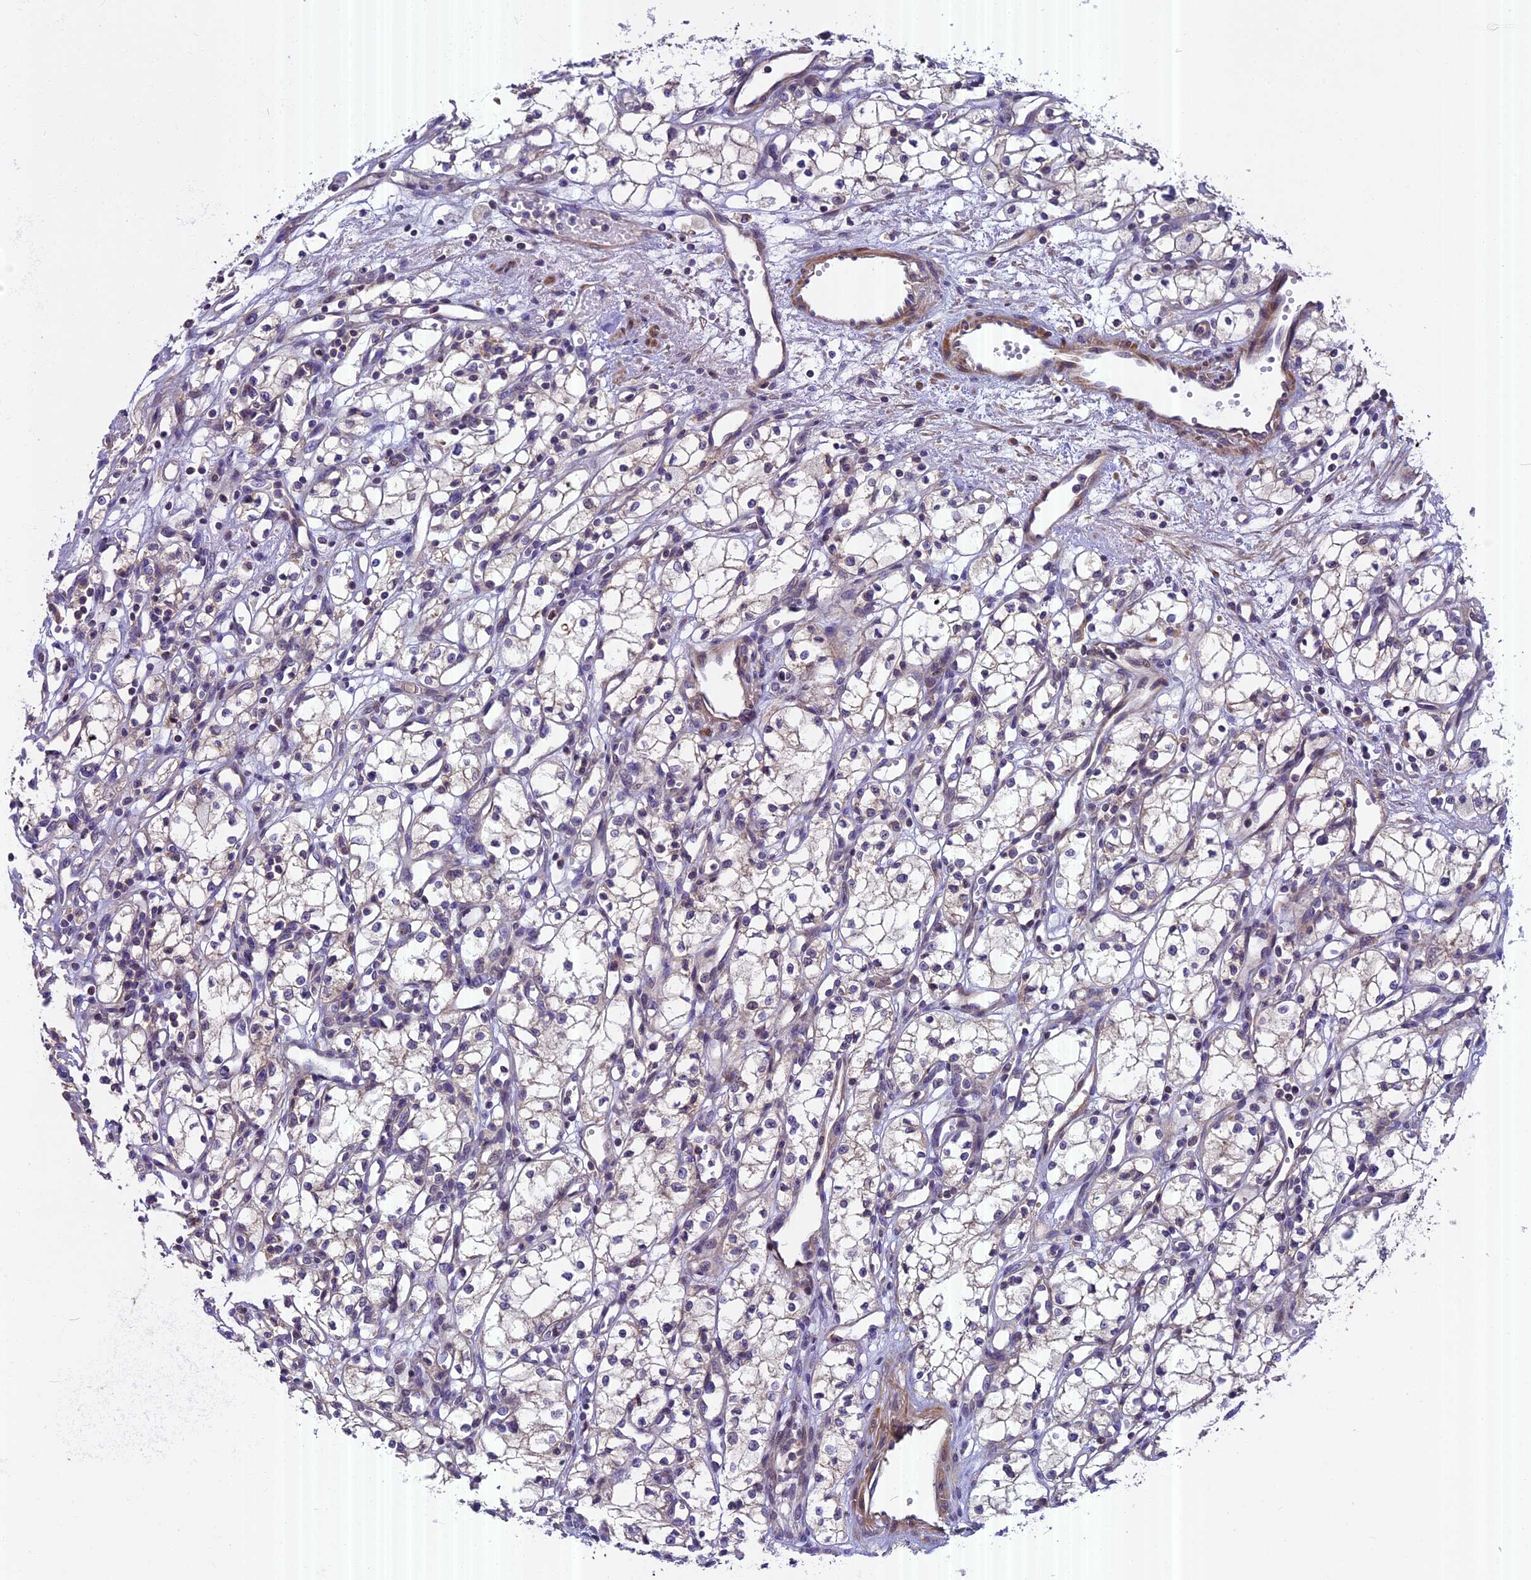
{"staining": {"intensity": "negative", "quantity": "none", "location": "none"}, "tissue": "renal cancer", "cell_type": "Tumor cells", "image_type": "cancer", "snomed": [{"axis": "morphology", "description": "Adenocarcinoma, NOS"}, {"axis": "topography", "description": "Kidney"}], "caption": "This is an immunohistochemistry photomicrograph of human renal adenocarcinoma. There is no positivity in tumor cells.", "gene": "FAM98C", "patient": {"sex": "male", "age": 59}}